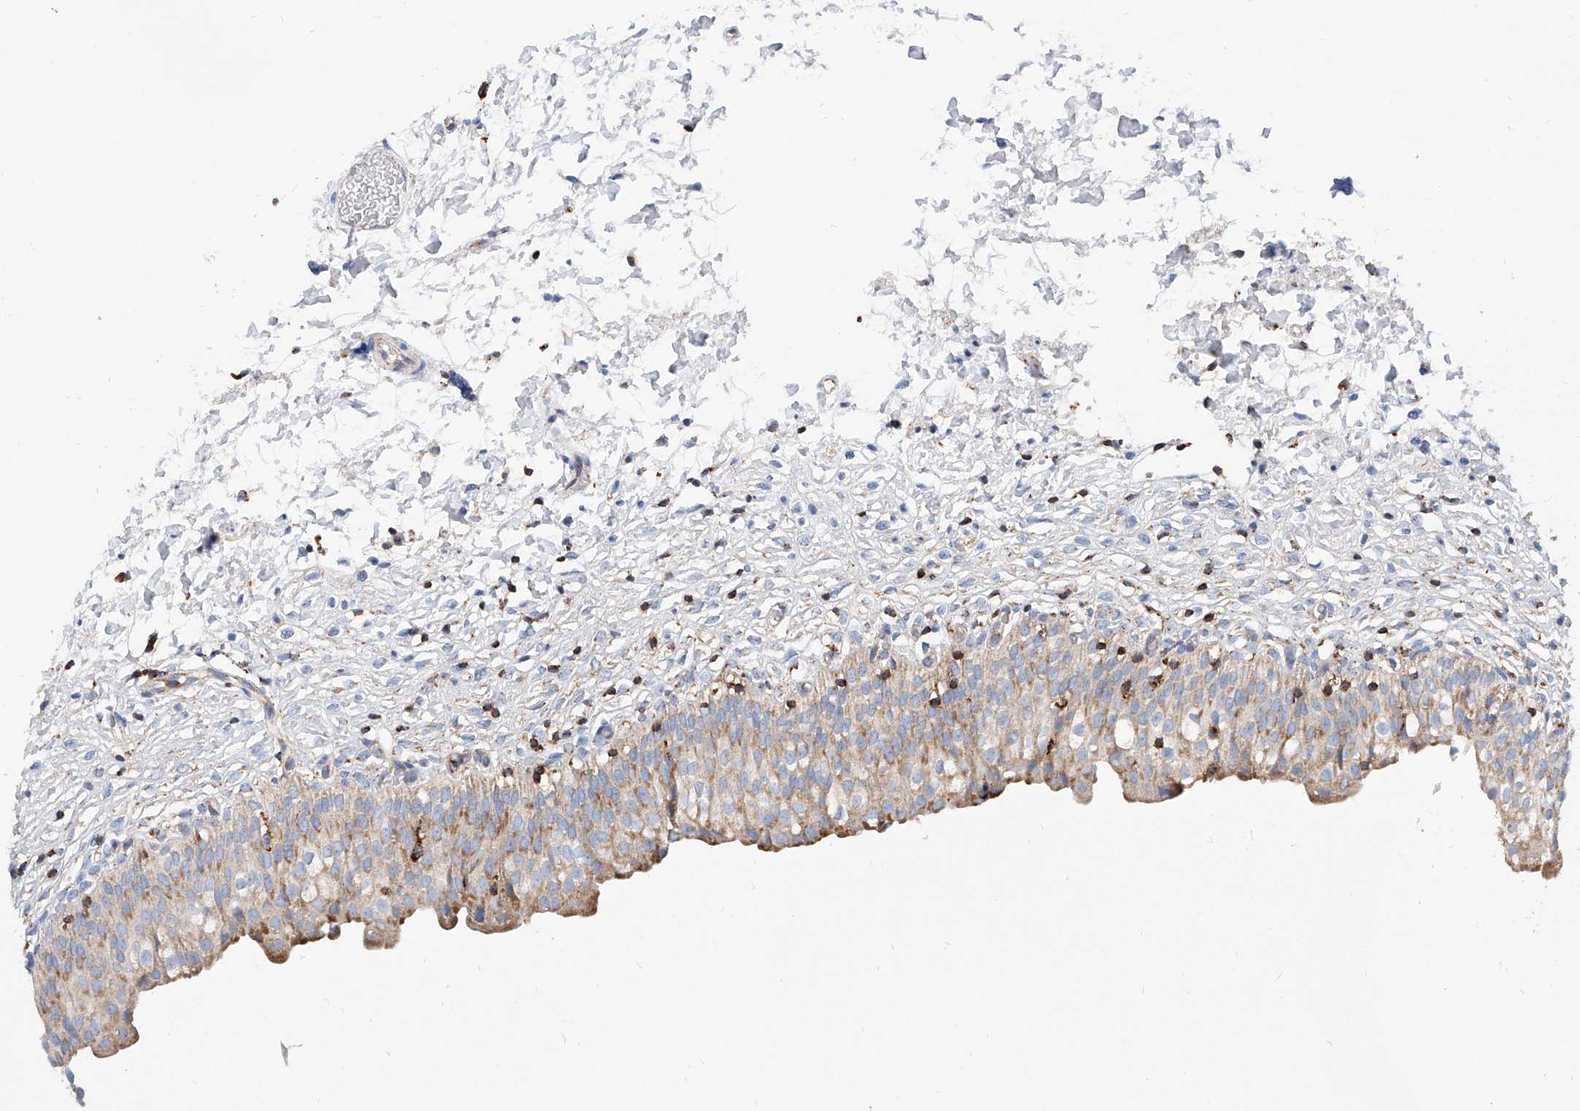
{"staining": {"intensity": "moderate", "quantity": "<25%", "location": "cytoplasmic/membranous"}, "tissue": "urinary bladder", "cell_type": "Urothelial cells", "image_type": "normal", "snomed": [{"axis": "morphology", "description": "Normal tissue, NOS"}, {"axis": "topography", "description": "Urinary bladder"}], "caption": "Immunohistochemical staining of normal human urinary bladder reveals moderate cytoplasmic/membranous protein expression in about <25% of urothelial cells.", "gene": "CPNE5", "patient": {"sex": "male", "age": 55}}